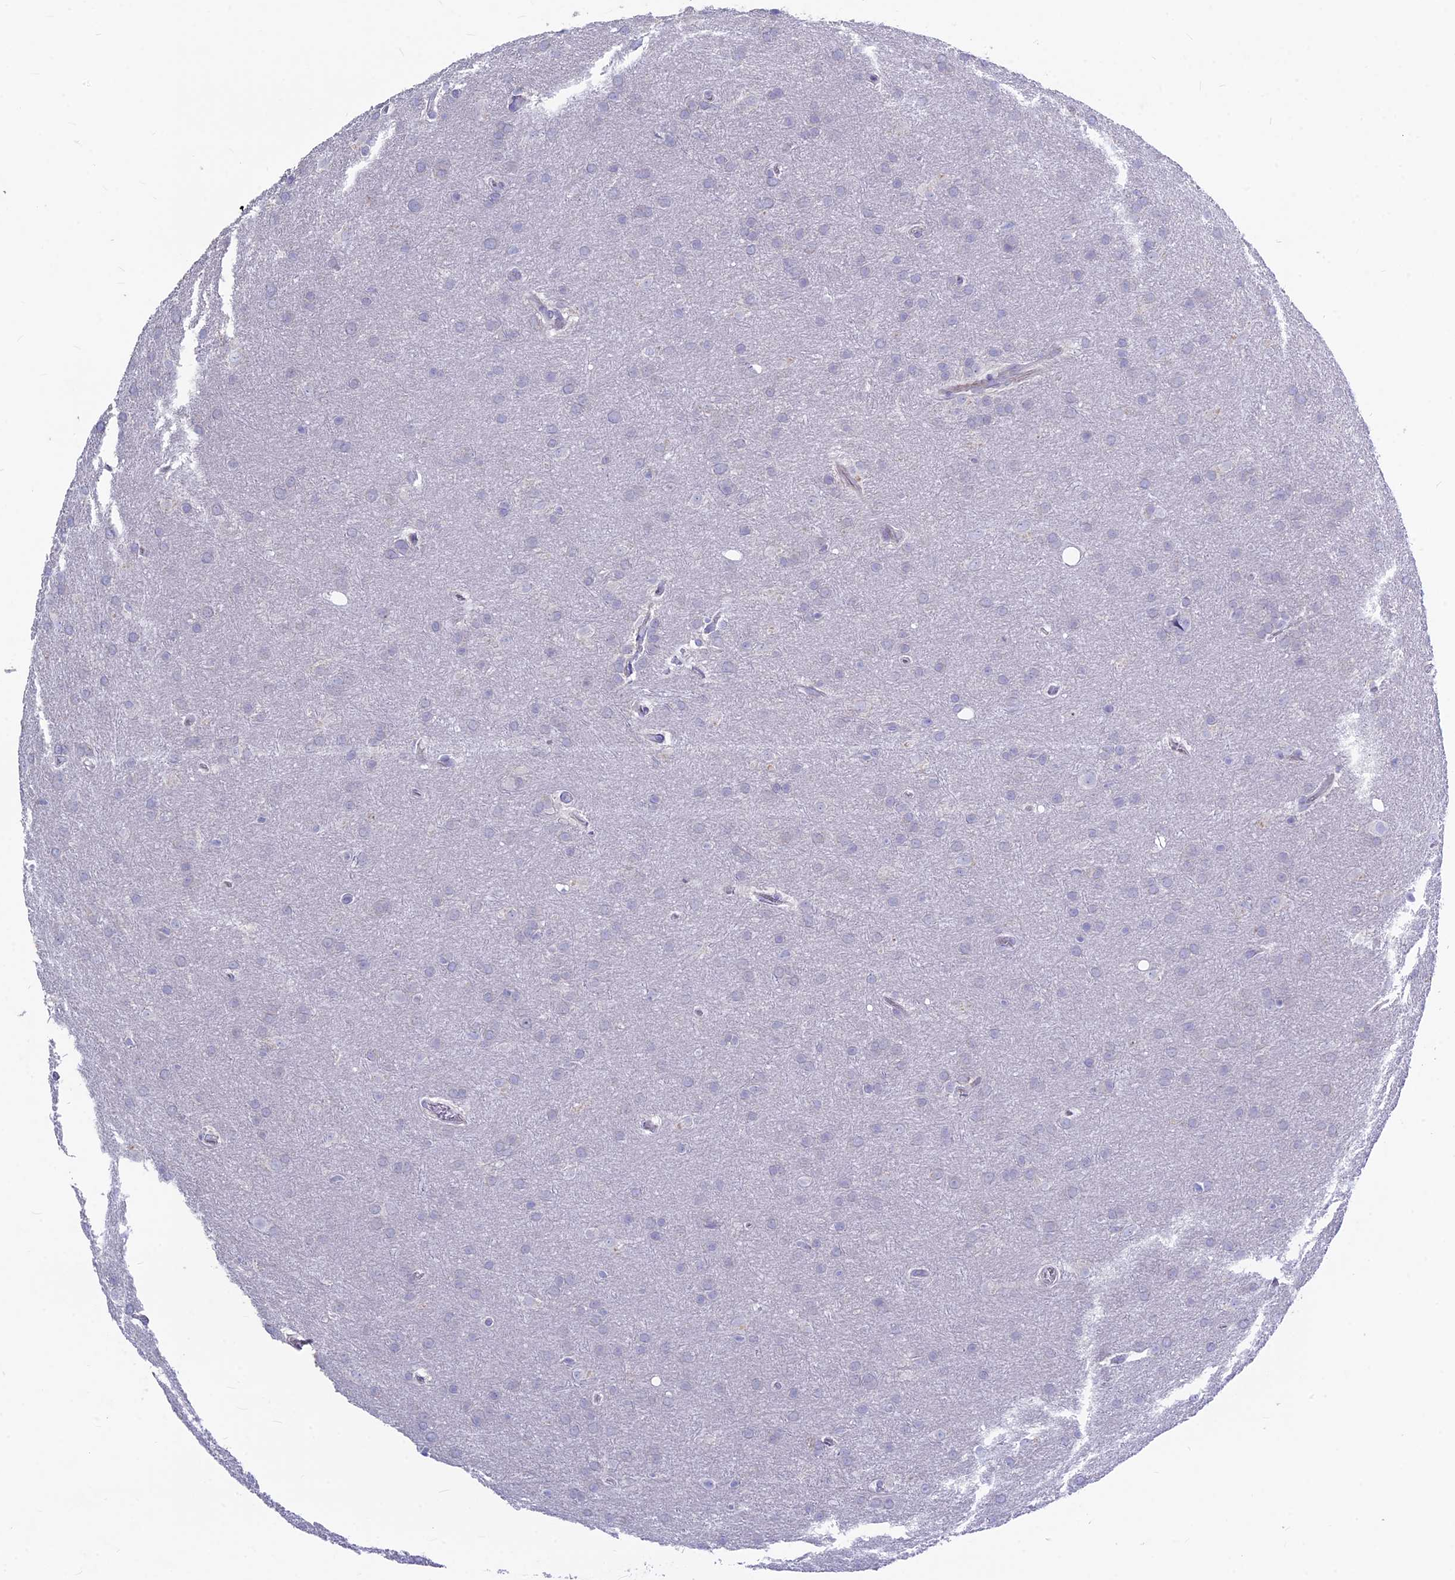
{"staining": {"intensity": "negative", "quantity": "none", "location": "none"}, "tissue": "glioma", "cell_type": "Tumor cells", "image_type": "cancer", "snomed": [{"axis": "morphology", "description": "Glioma, malignant, Low grade"}, {"axis": "topography", "description": "Brain"}], "caption": "Tumor cells are negative for protein expression in human low-grade glioma (malignant).", "gene": "SNTN", "patient": {"sex": "female", "age": 32}}